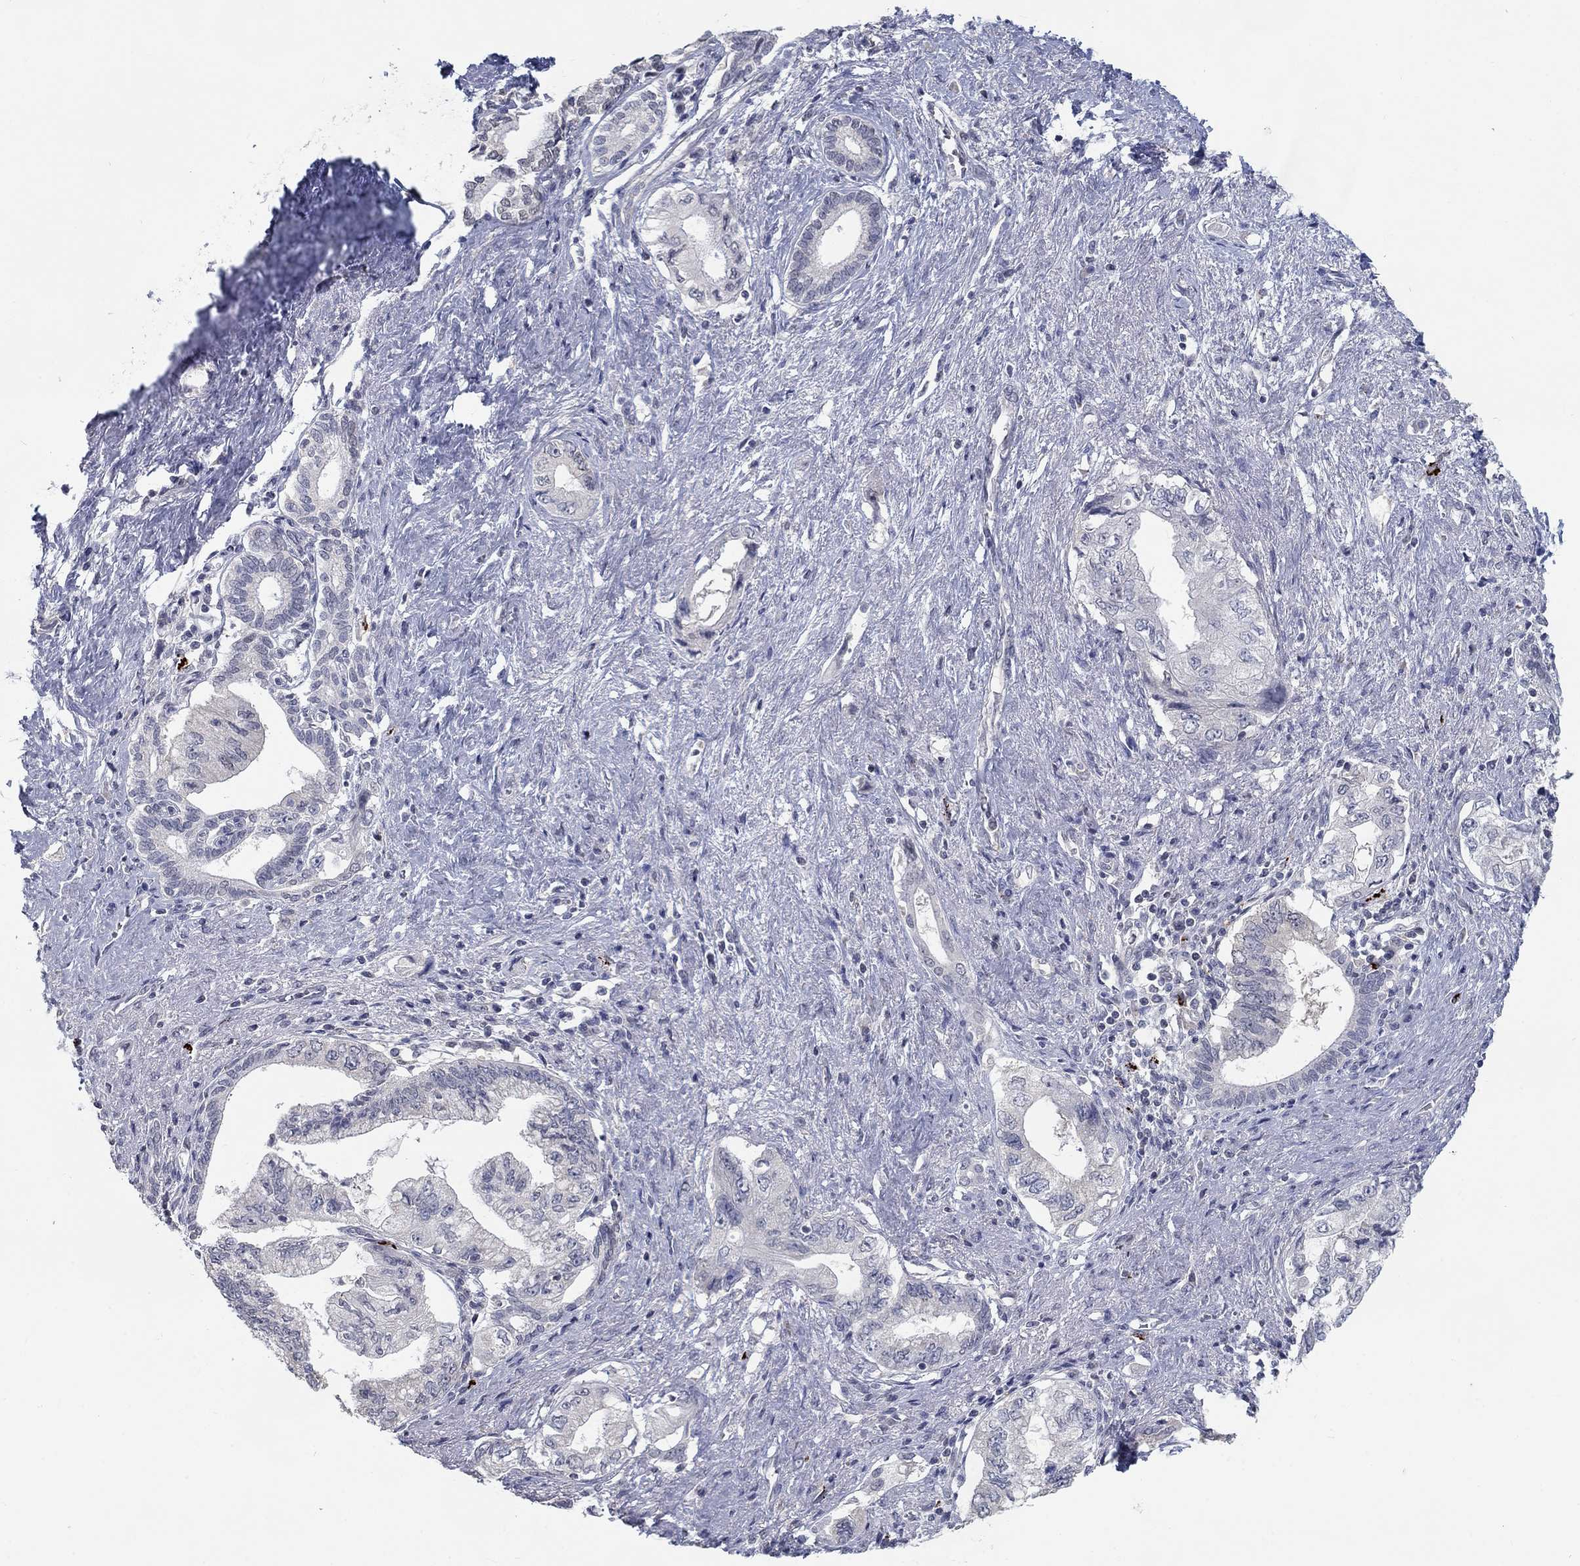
{"staining": {"intensity": "negative", "quantity": "none", "location": "none"}, "tissue": "pancreatic cancer", "cell_type": "Tumor cells", "image_type": "cancer", "snomed": [{"axis": "morphology", "description": "Adenocarcinoma, NOS"}, {"axis": "topography", "description": "Pancreas"}], "caption": "An IHC micrograph of pancreatic cancer is shown. There is no staining in tumor cells of pancreatic cancer.", "gene": "MTSS2", "patient": {"sex": "female", "age": 73}}